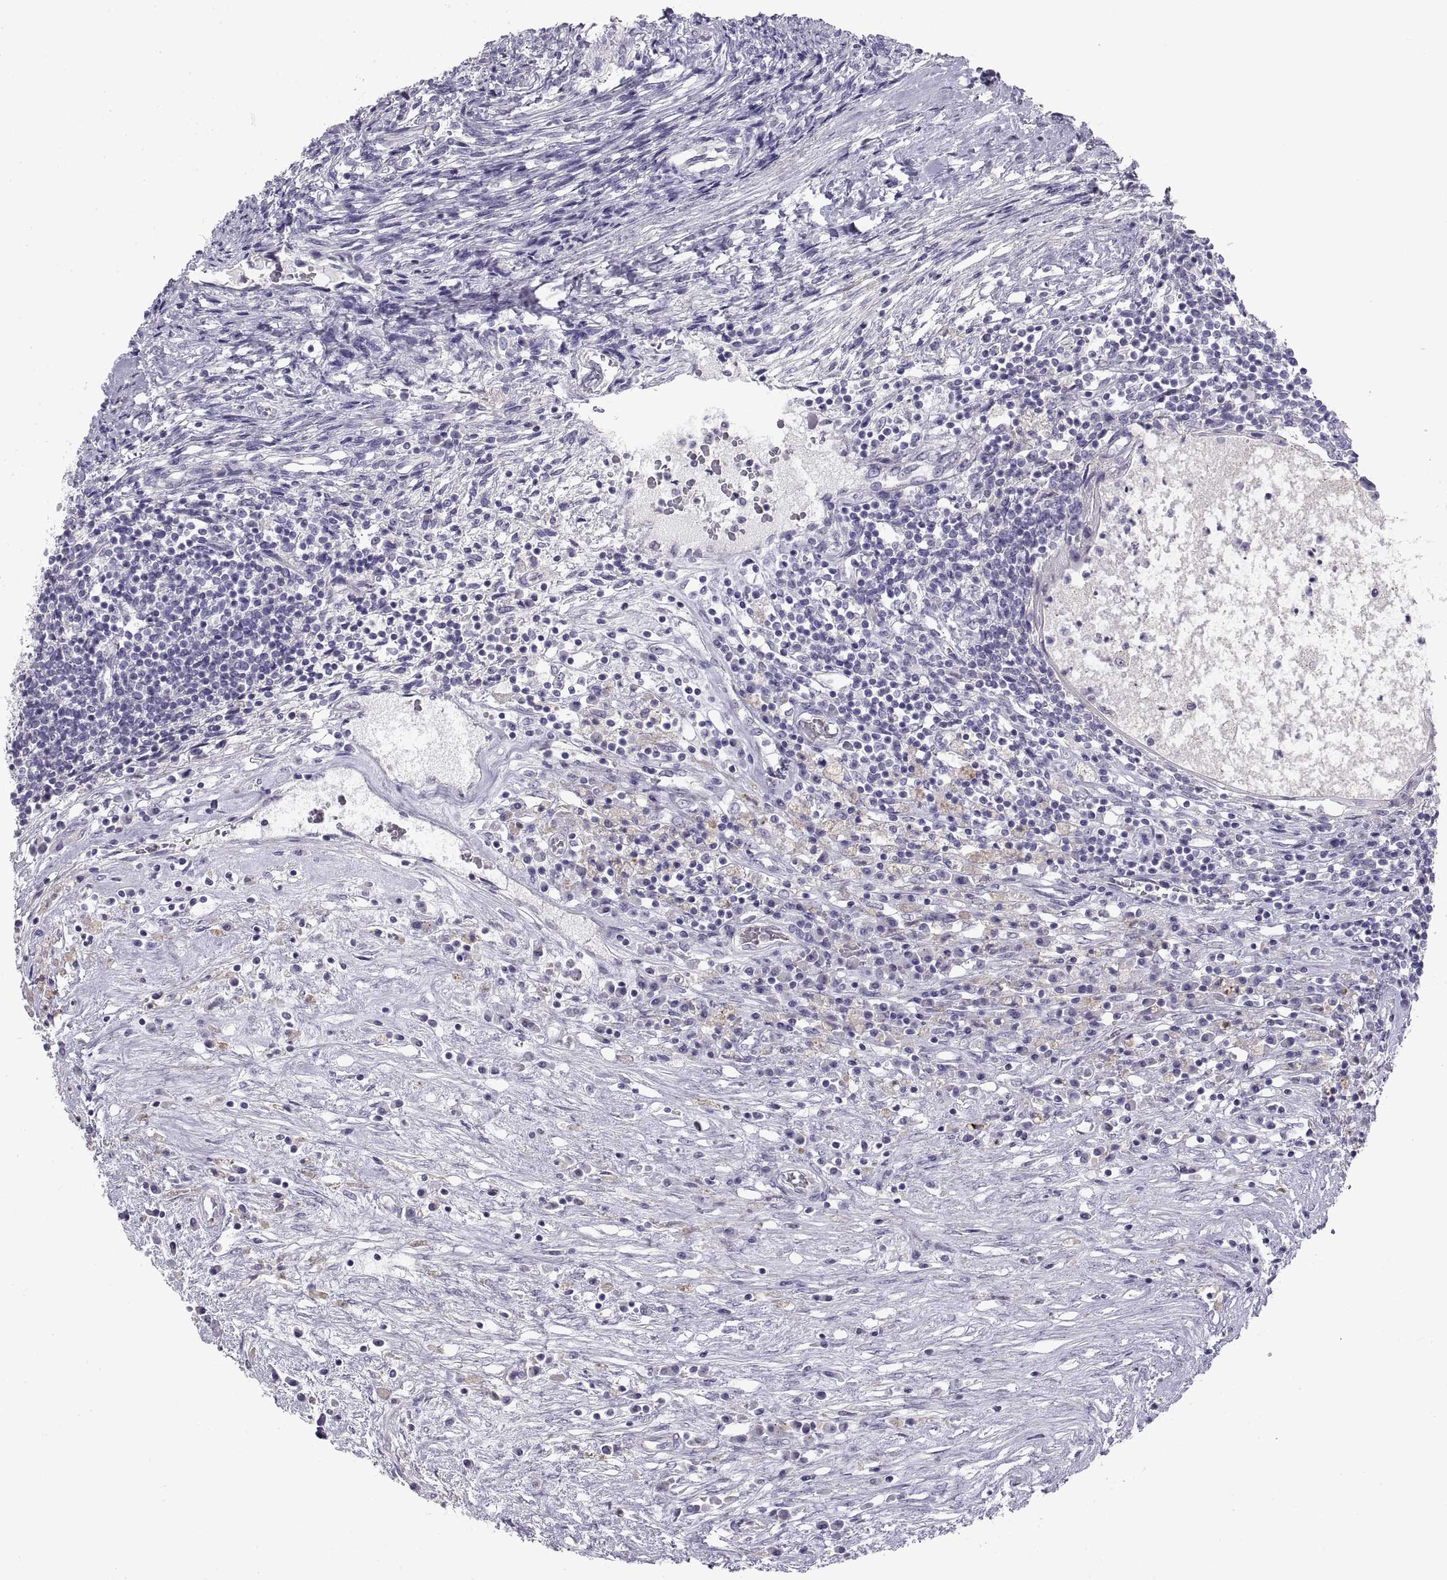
{"staining": {"intensity": "negative", "quantity": "none", "location": "none"}, "tissue": "testis cancer", "cell_type": "Tumor cells", "image_type": "cancer", "snomed": [{"axis": "morphology", "description": "Carcinoma, Embryonal, NOS"}, {"axis": "topography", "description": "Testis"}], "caption": "Testis embryonal carcinoma was stained to show a protein in brown. There is no significant staining in tumor cells. (DAB (3,3'-diaminobenzidine) immunohistochemistry visualized using brightfield microscopy, high magnification).", "gene": "CRYBB3", "patient": {"sex": "male", "age": 37}}